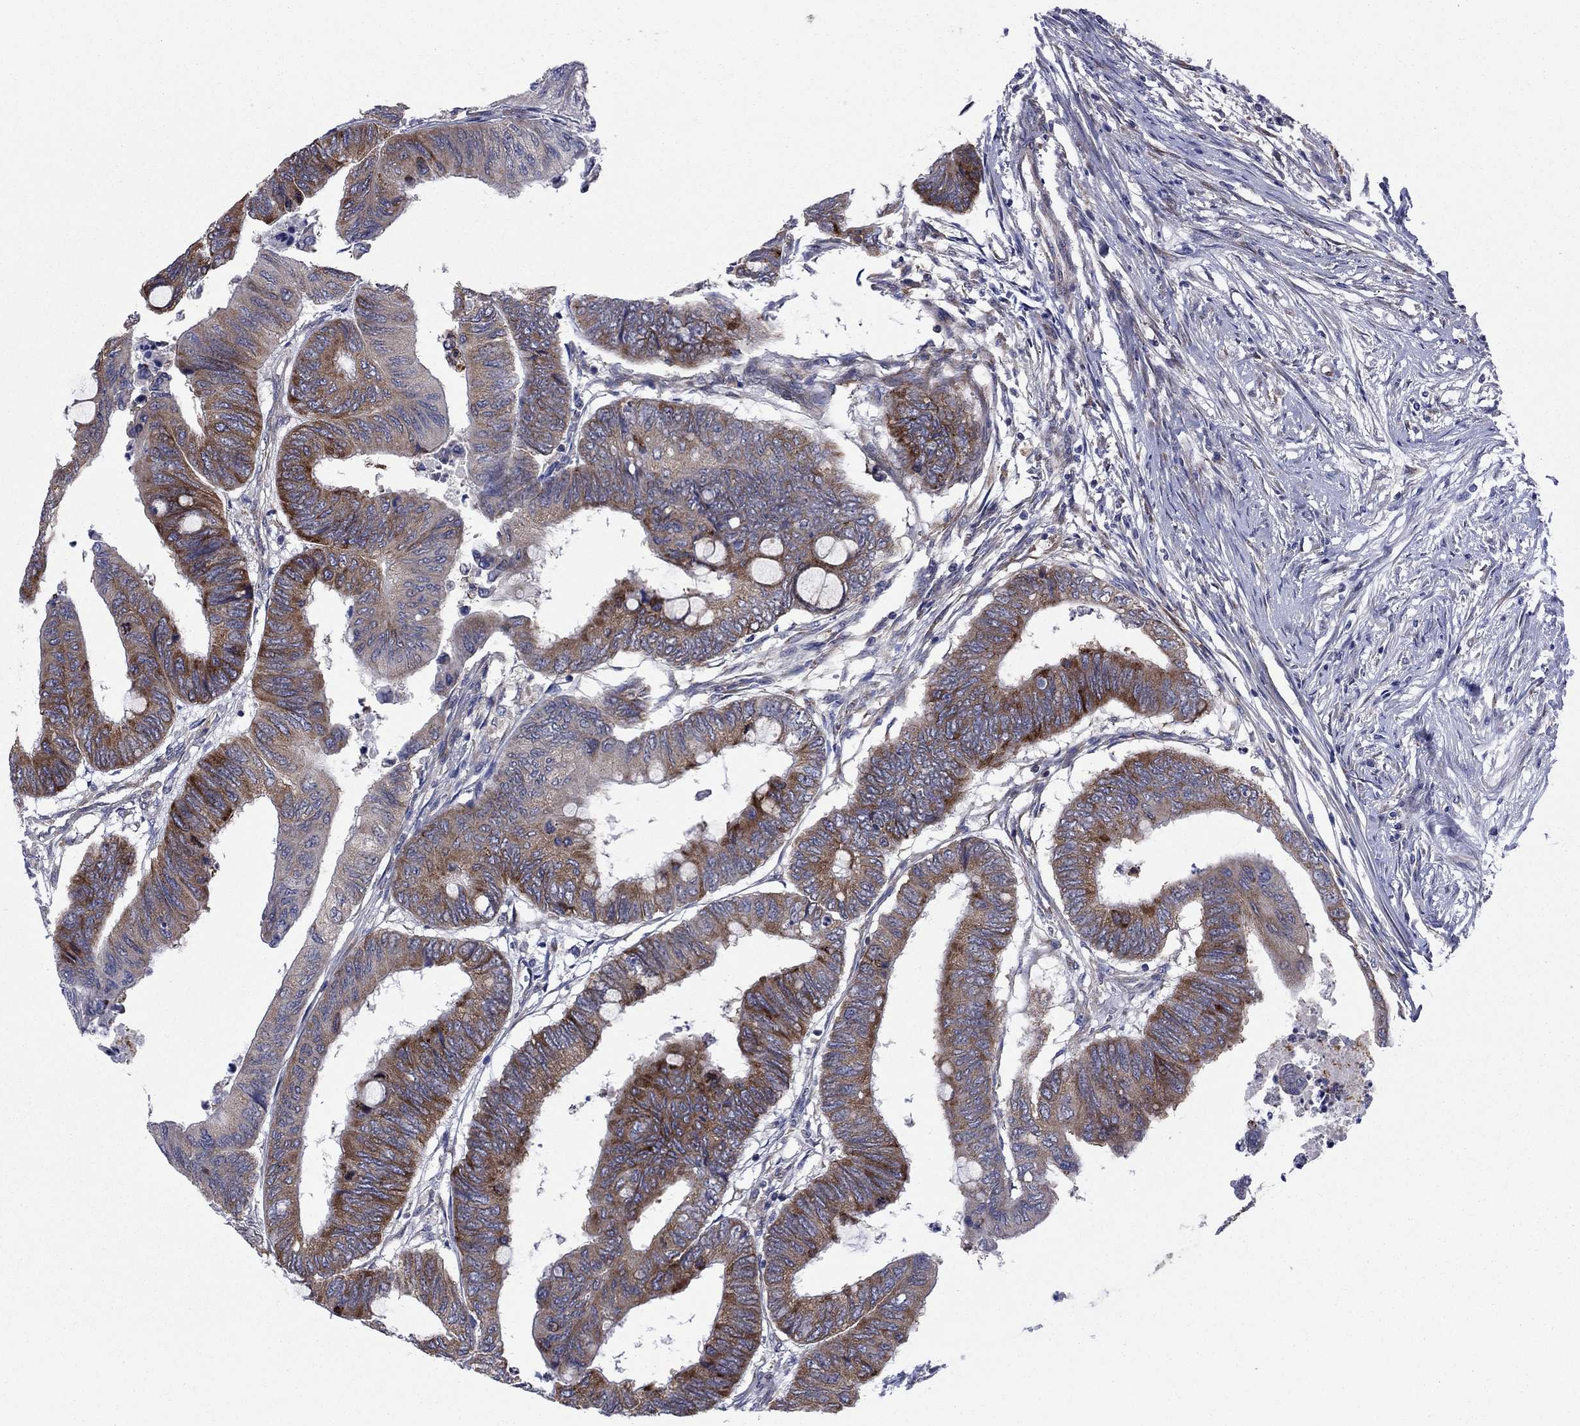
{"staining": {"intensity": "strong", "quantity": "25%-75%", "location": "cytoplasmic/membranous"}, "tissue": "colorectal cancer", "cell_type": "Tumor cells", "image_type": "cancer", "snomed": [{"axis": "morphology", "description": "Normal tissue, NOS"}, {"axis": "morphology", "description": "Adenocarcinoma, NOS"}, {"axis": "topography", "description": "Rectum"}, {"axis": "topography", "description": "Peripheral nerve tissue"}], "caption": "A brown stain shows strong cytoplasmic/membranous expression of a protein in colorectal cancer tumor cells. The staining is performed using DAB brown chromogen to label protein expression. The nuclei are counter-stained blue using hematoxylin.", "gene": "GPR155", "patient": {"sex": "male", "age": 92}}